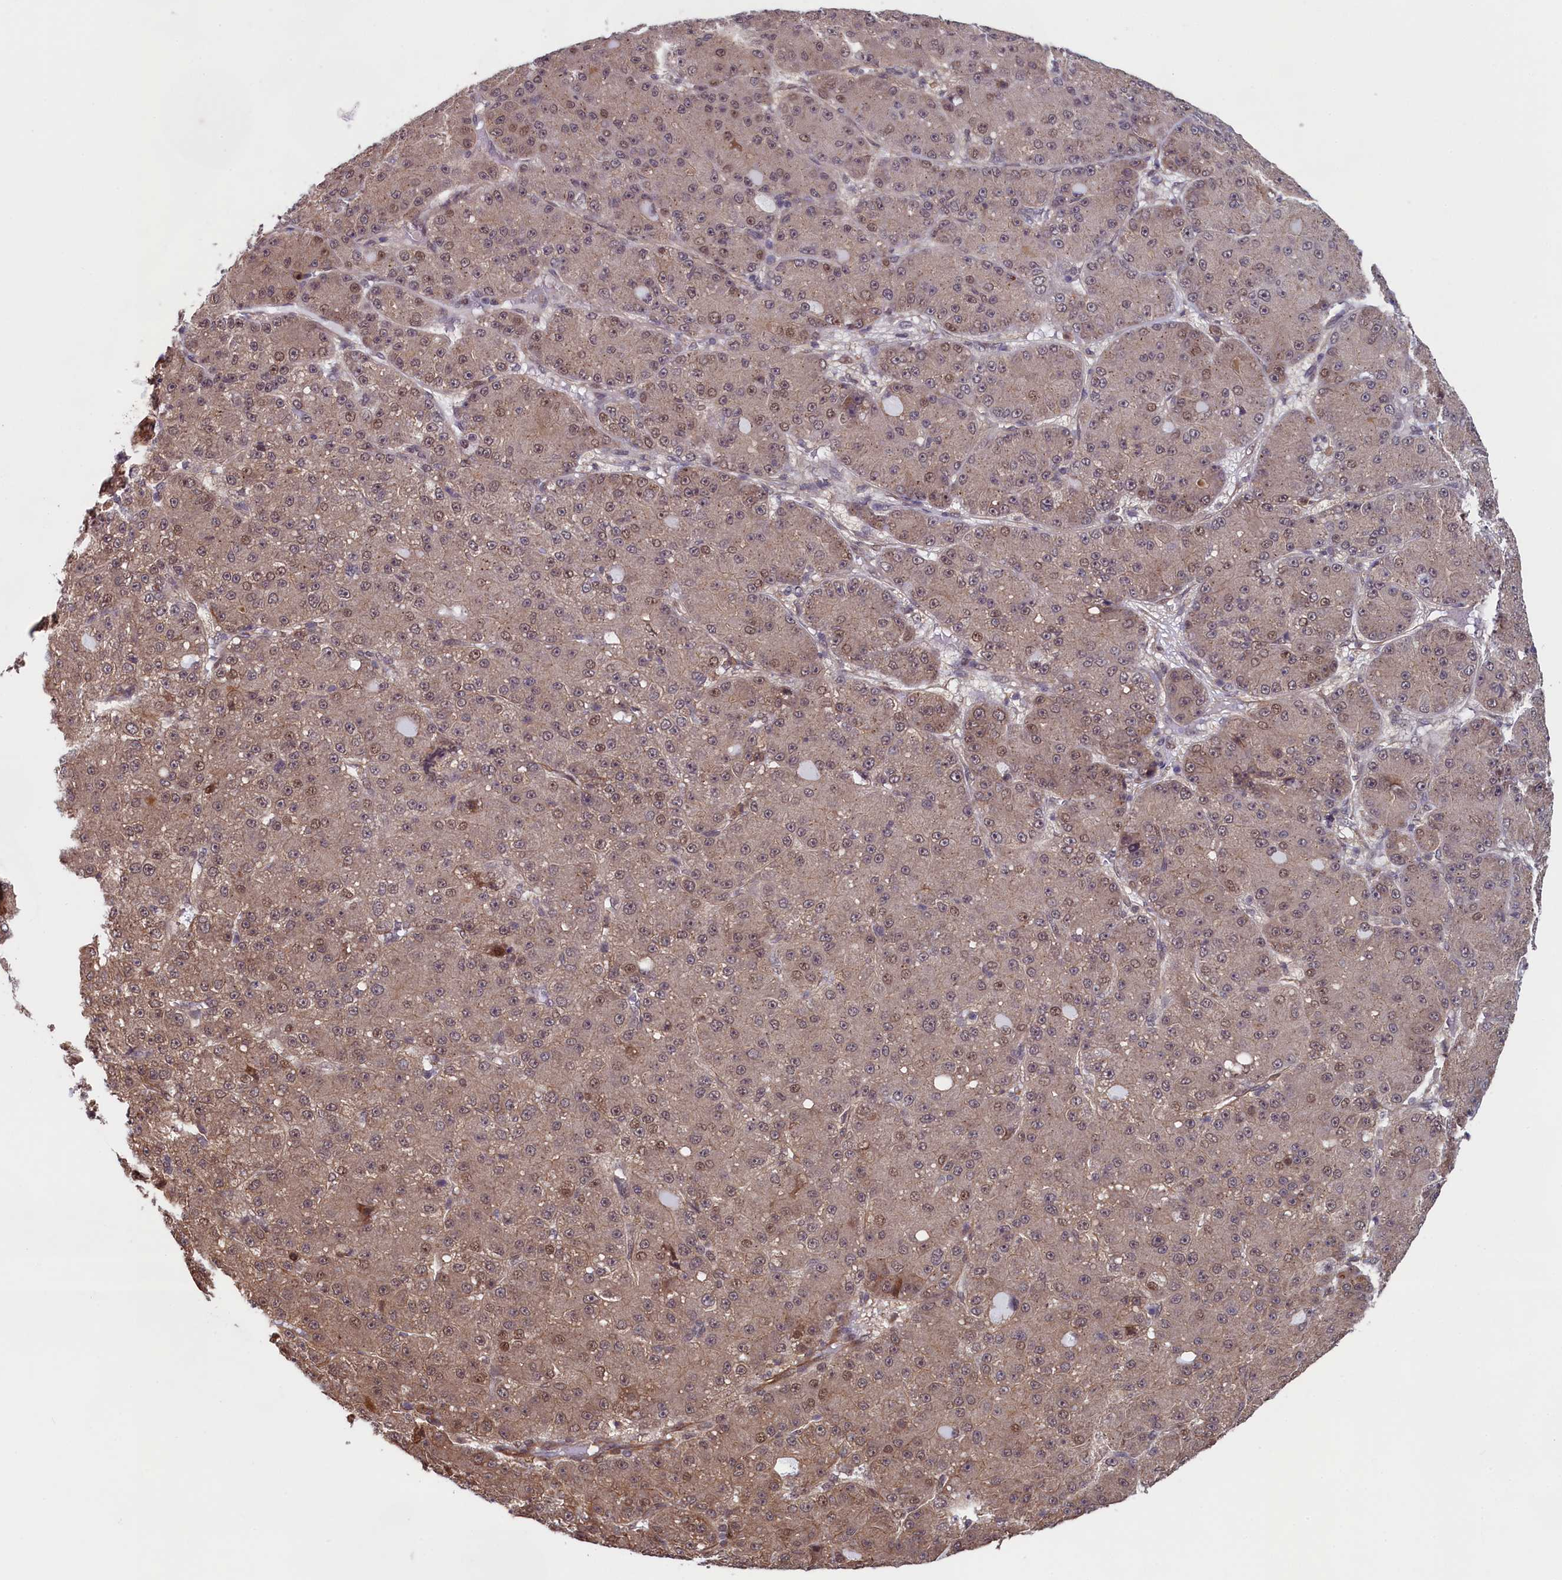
{"staining": {"intensity": "weak", "quantity": ">75%", "location": "cytoplasmic/membranous,nuclear"}, "tissue": "liver cancer", "cell_type": "Tumor cells", "image_type": "cancer", "snomed": [{"axis": "morphology", "description": "Carcinoma, Hepatocellular, NOS"}, {"axis": "topography", "description": "Liver"}], "caption": "DAB (3,3'-diaminobenzidine) immunohistochemical staining of liver cancer (hepatocellular carcinoma) exhibits weak cytoplasmic/membranous and nuclear protein staining in approximately >75% of tumor cells.", "gene": "LEO1", "patient": {"sex": "male", "age": 67}}